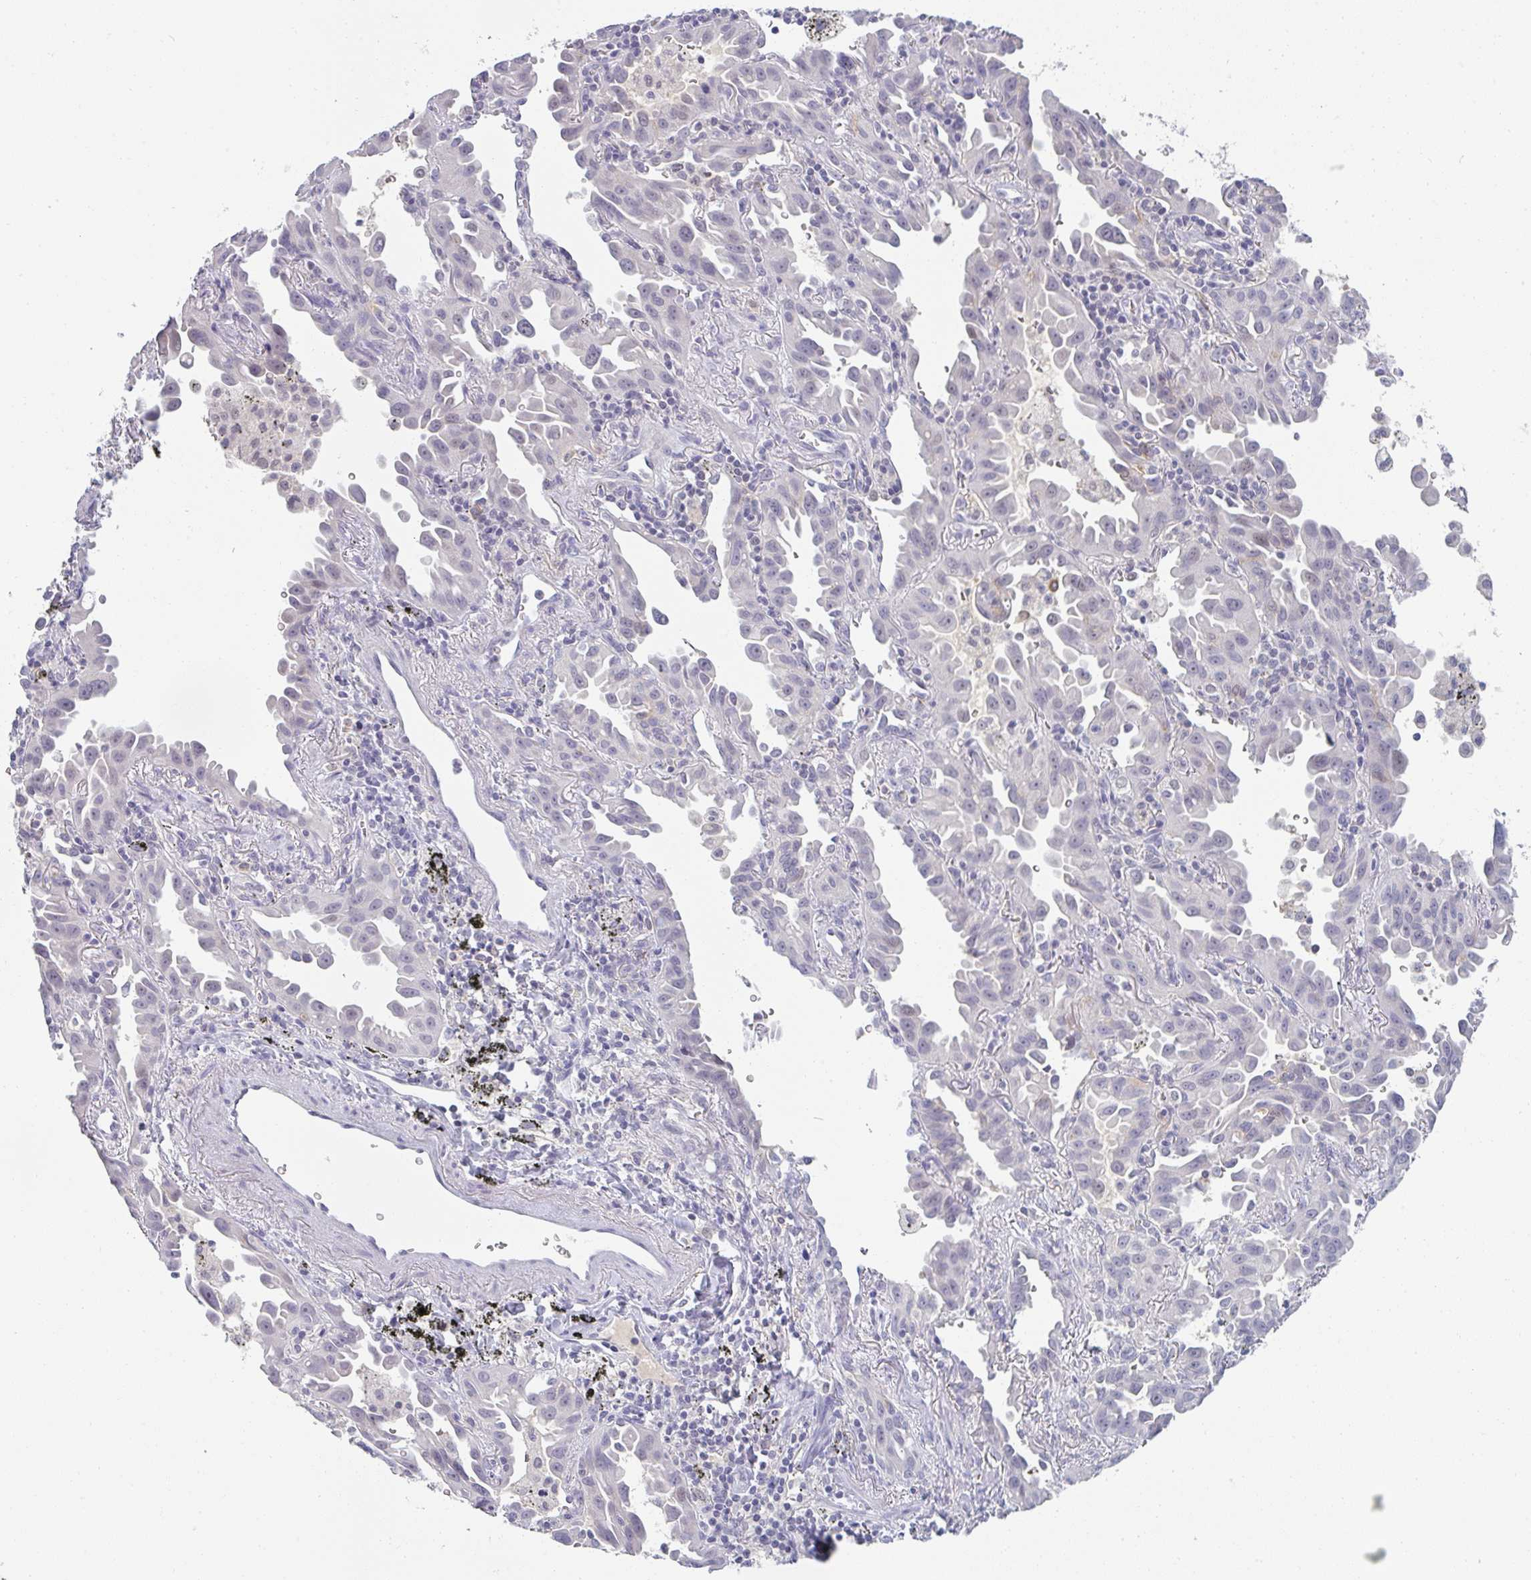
{"staining": {"intensity": "negative", "quantity": "none", "location": "none"}, "tissue": "lung cancer", "cell_type": "Tumor cells", "image_type": "cancer", "snomed": [{"axis": "morphology", "description": "Adenocarcinoma, NOS"}, {"axis": "topography", "description": "Lung"}], "caption": "An immunohistochemistry image of adenocarcinoma (lung) is shown. There is no staining in tumor cells of adenocarcinoma (lung).", "gene": "PPFIA4", "patient": {"sex": "male", "age": 68}}